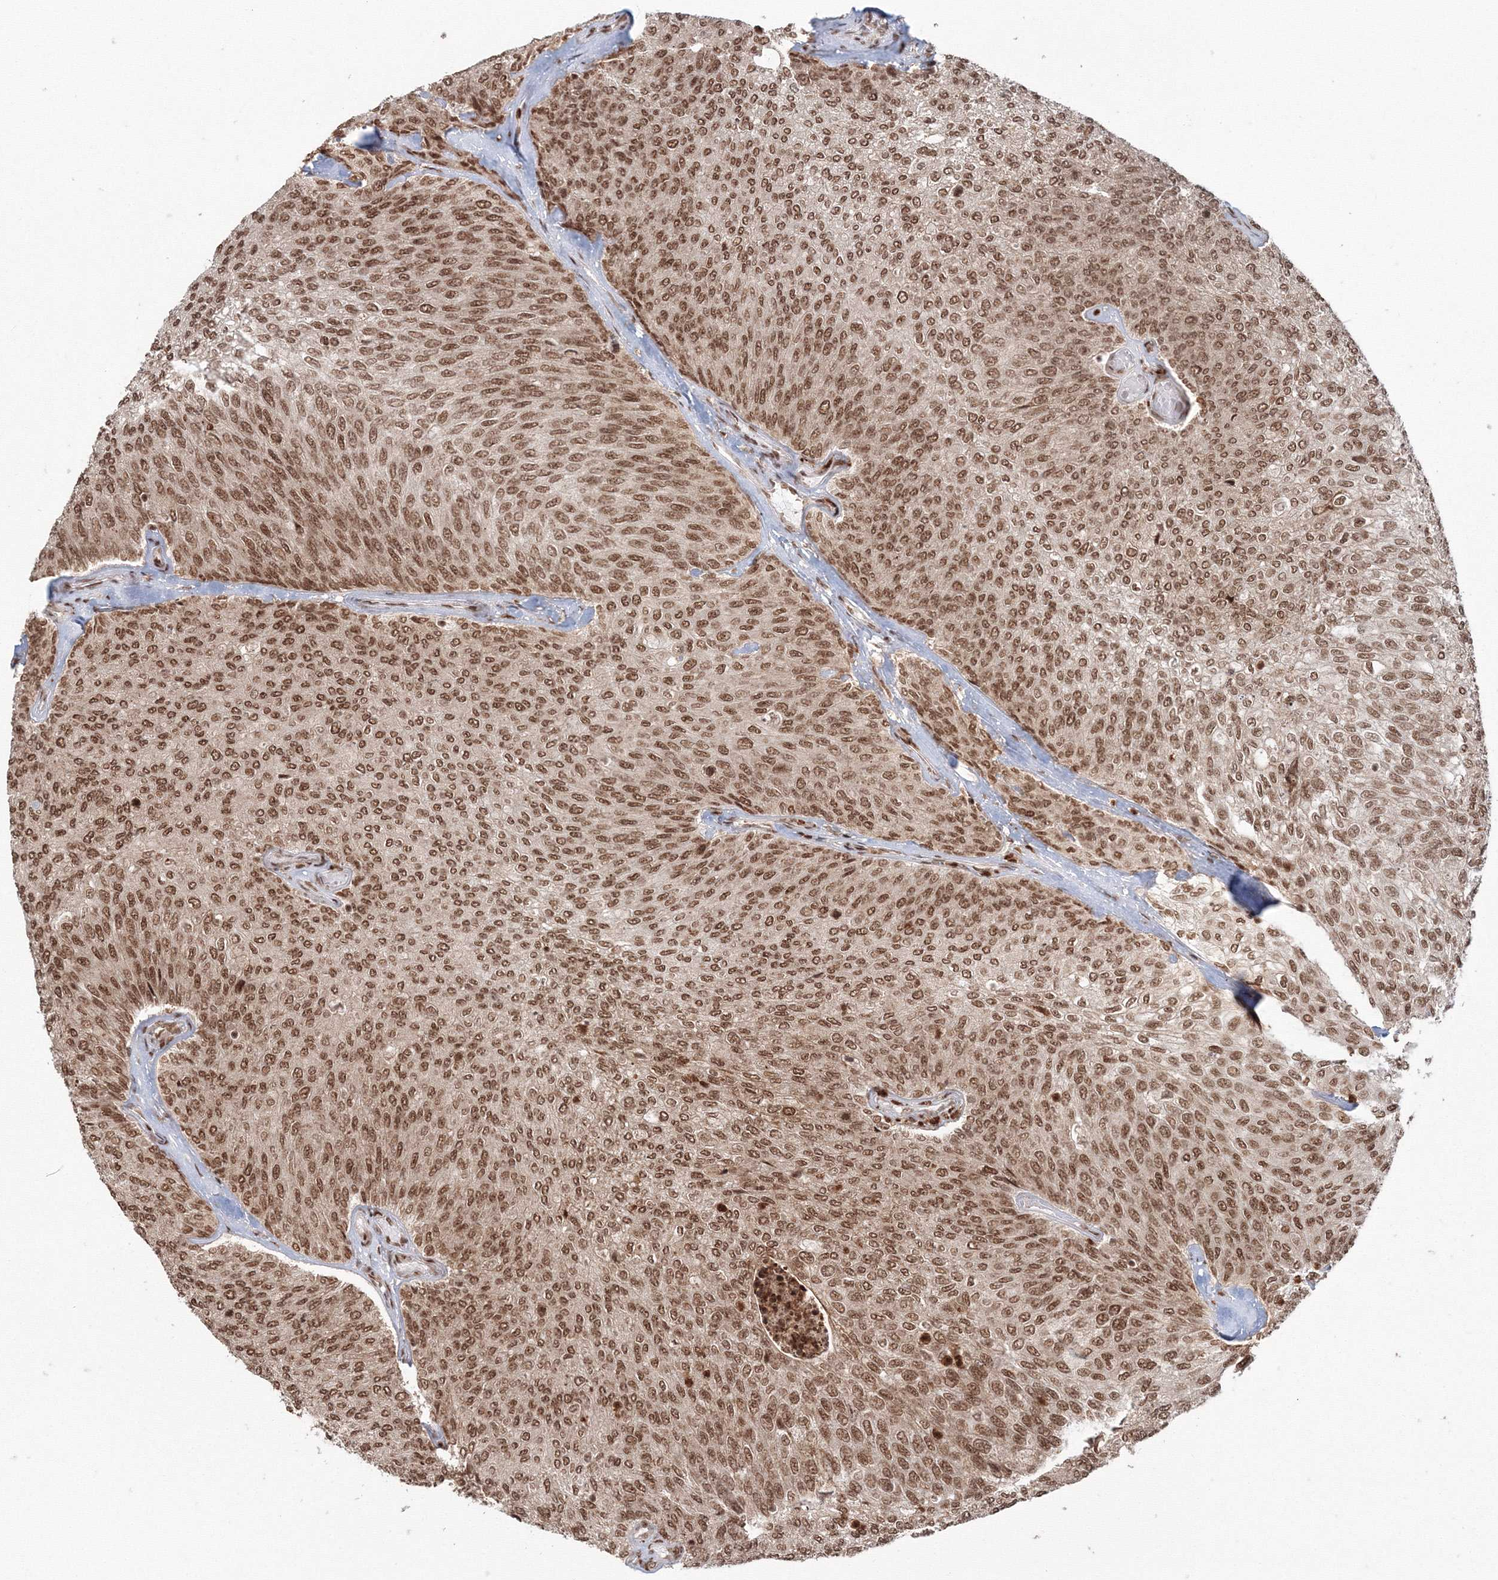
{"staining": {"intensity": "moderate", "quantity": ">75%", "location": "nuclear"}, "tissue": "urothelial cancer", "cell_type": "Tumor cells", "image_type": "cancer", "snomed": [{"axis": "morphology", "description": "Urothelial carcinoma, Low grade"}, {"axis": "topography", "description": "Urinary bladder"}], "caption": "A brown stain labels moderate nuclear staining of a protein in urothelial cancer tumor cells.", "gene": "KIF20A", "patient": {"sex": "female", "age": 79}}